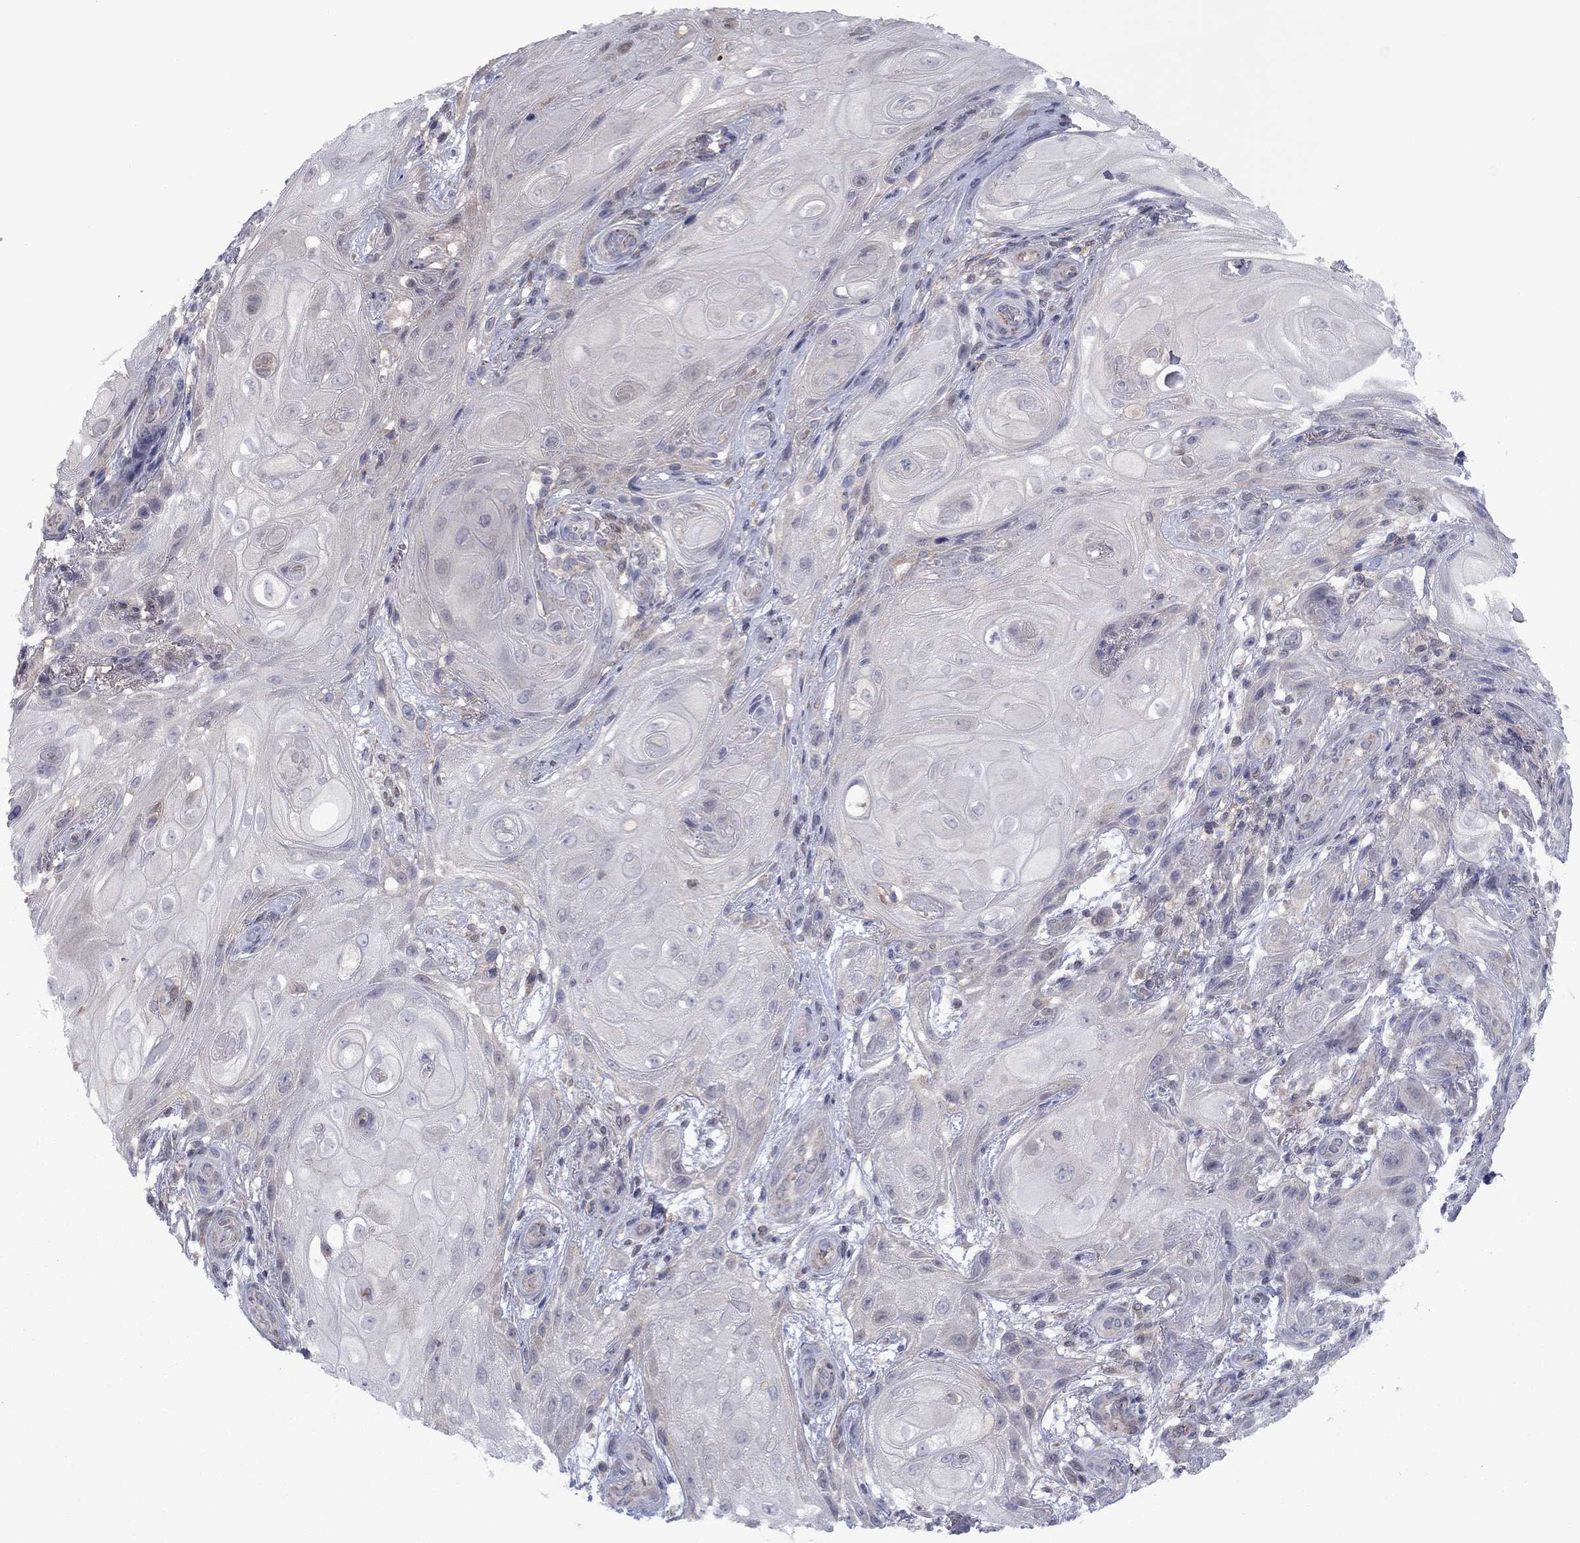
{"staining": {"intensity": "negative", "quantity": "none", "location": "none"}, "tissue": "skin cancer", "cell_type": "Tumor cells", "image_type": "cancer", "snomed": [{"axis": "morphology", "description": "Squamous cell carcinoma, NOS"}, {"axis": "topography", "description": "Skin"}], "caption": "Immunohistochemistry (IHC) photomicrograph of human skin cancer stained for a protein (brown), which displays no expression in tumor cells.", "gene": "GRHPR", "patient": {"sex": "male", "age": 62}}